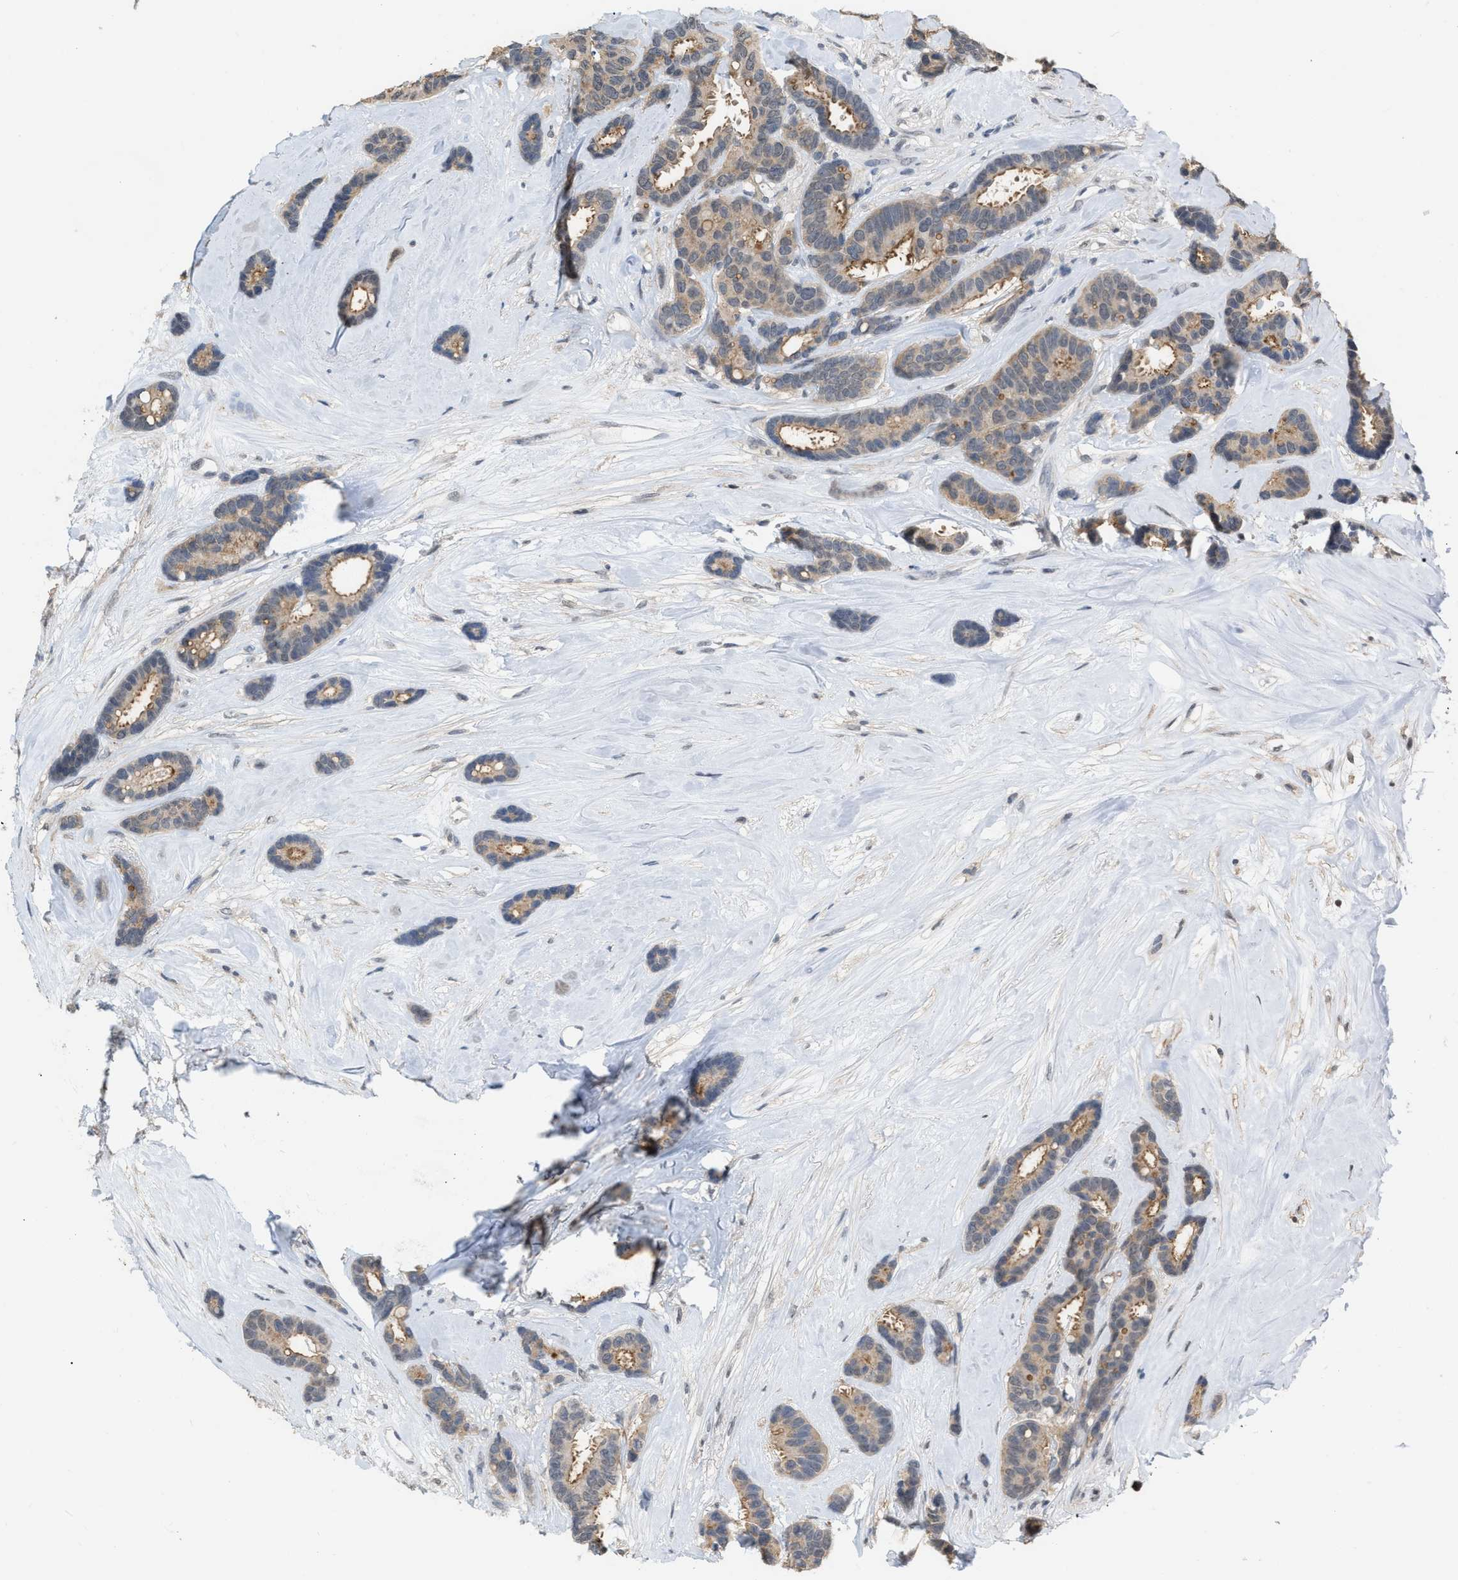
{"staining": {"intensity": "moderate", "quantity": ">75%", "location": "cytoplasmic/membranous"}, "tissue": "breast cancer", "cell_type": "Tumor cells", "image_type": "cancer", "snomed": [{"axis": "morphology", "description": "Duct carcinoma"}, {"axis": "topography", "description": "Breast"}], "caption": "A histopathology image of human breast cancer (invasive ductal carcinoma) stained for a protein reveals moderate cytoplasmic/membranous brown staining in tumor cells.", "gene": "BAIAP2L1", "patient": {"sex": "female", "age": 87}}